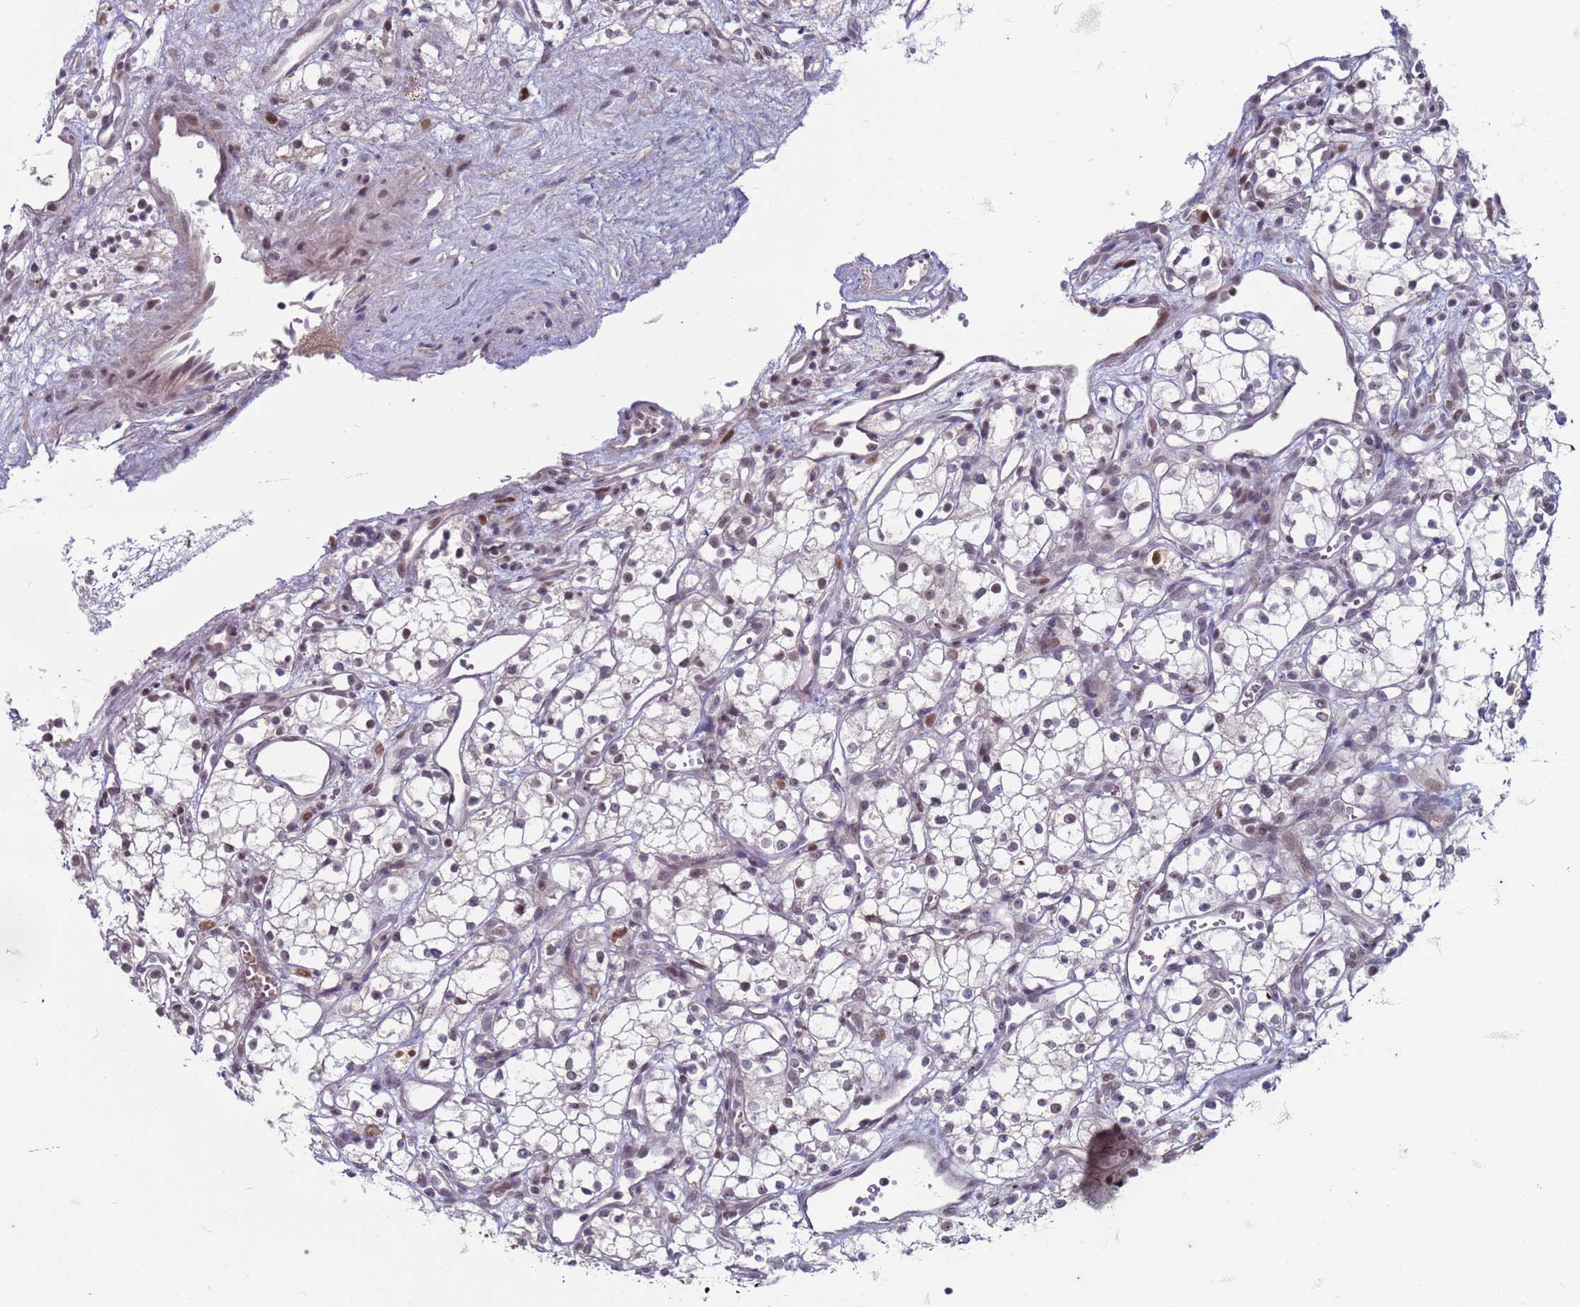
{"staining": {"intensity": "moderate", "quantity": "<25%", "location": "nuclear"}, "tissue": "renal cancer", "cell_type": "Tumor cells", "image_type": "cancer", "snomed": [{"axis": "morphology", "description": "Adenocarcinoma, NOS"}, {"axis": "topography", "description": "Kidney"}], "caption": "A brown stain labels moderate nuclear positivity of a protein in human renal cancer tumor cells.", "gene": "TRMT6", "patient": {"sex": "male", "age": 59}}